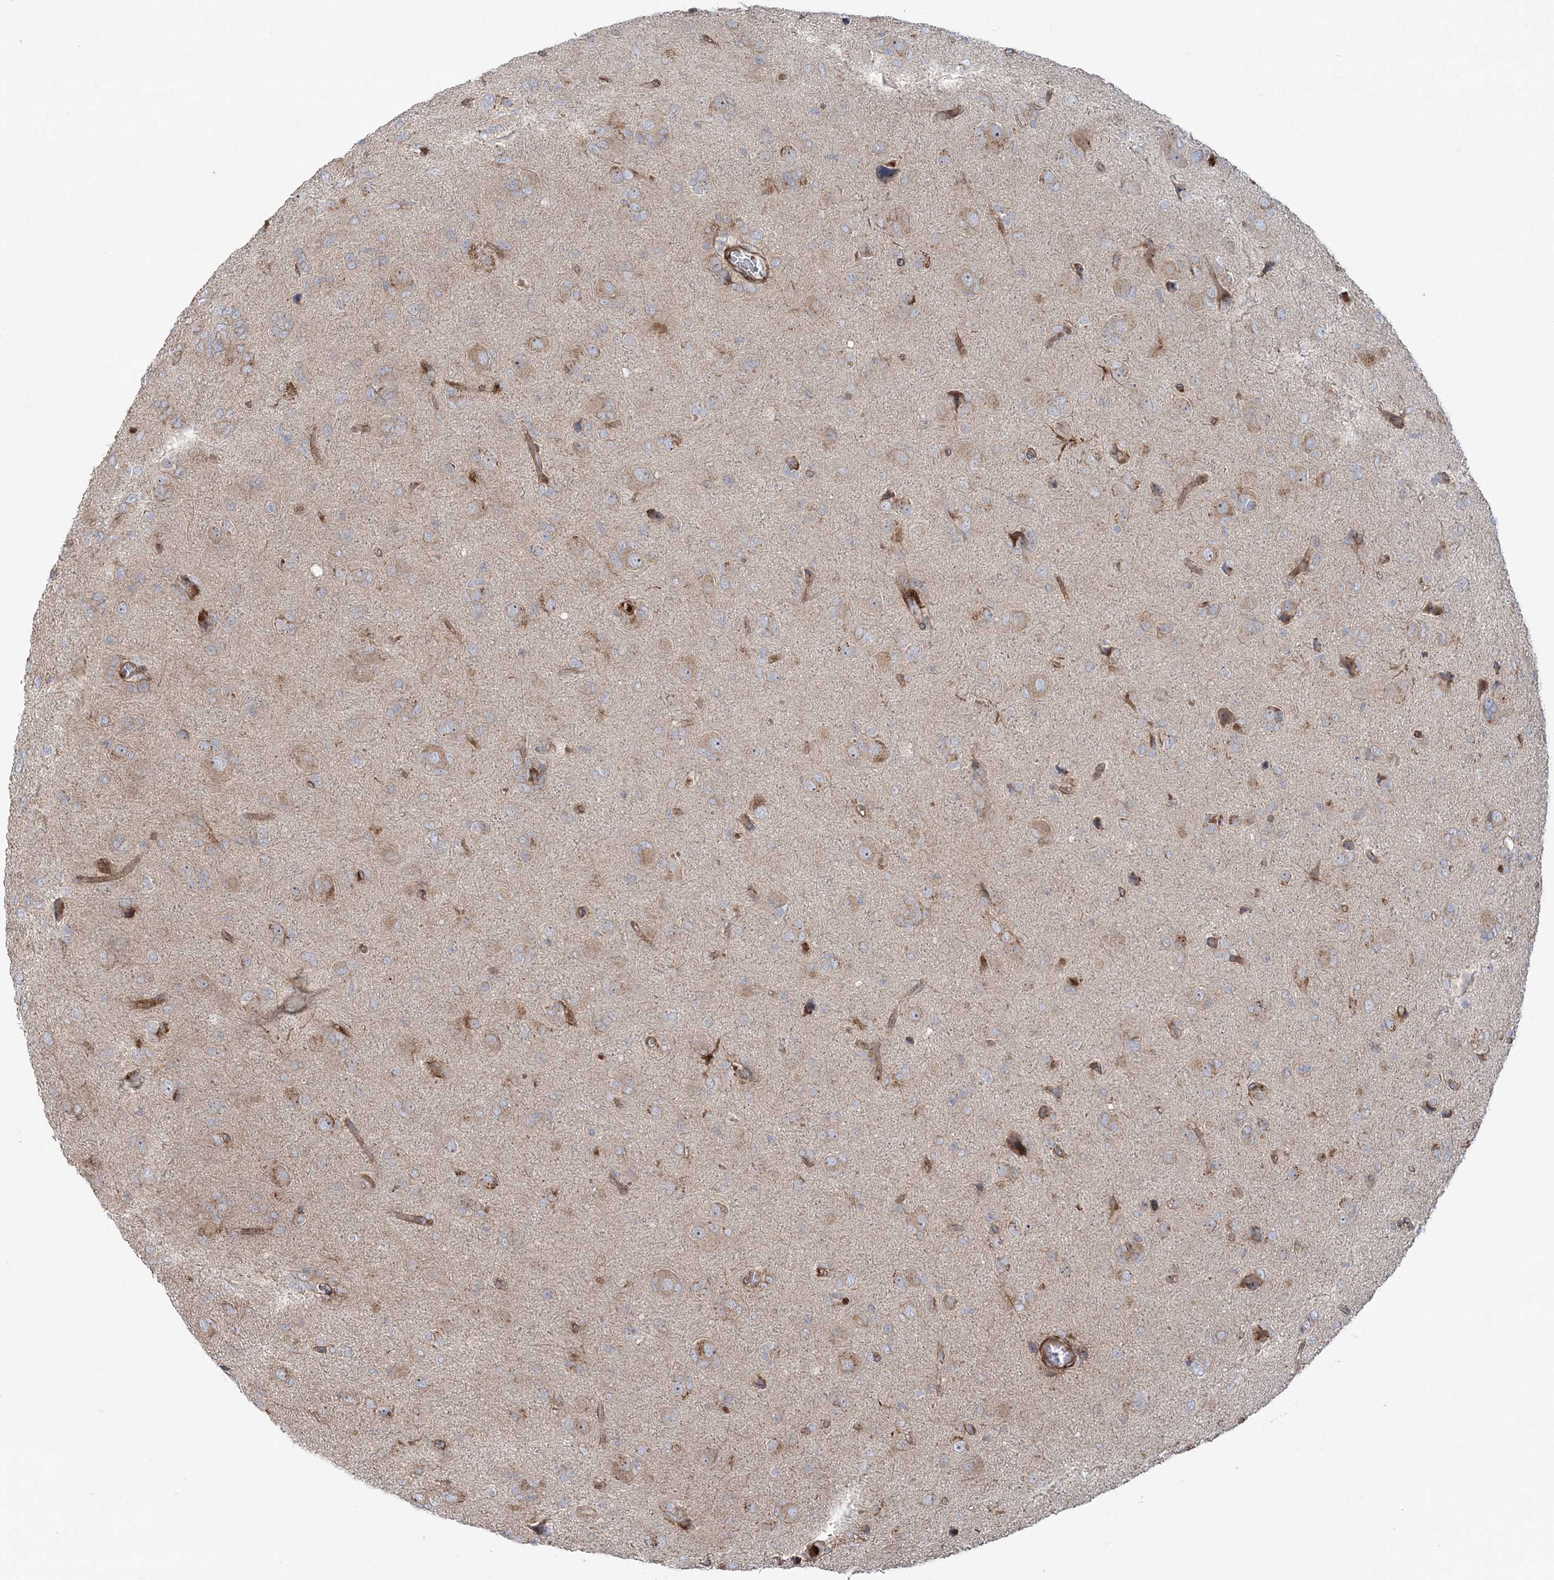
{"staining": {"intensity": "weak", "quantity": "25%-75%", "location": "cytoplasmic/membranous"}, "tissue": "glioma", "cell_type": "Tumor cells", "image_type": "cancer", "snomed": [{"axis": "morphology", "description": "Glioma, malignant, High grade"}, {"axis": "topography", "description": "Brain"}], "caption": "High-power microscopy captured an immunohistochemistry (IHC) photomicrograph of high-grade glioma (malignant), revealing weak cytoplasmic/membranous staining in about 25%-75% of tumor cells.", "gene": "NUDT9", "patient": {"sex": "female", "age": 59}}